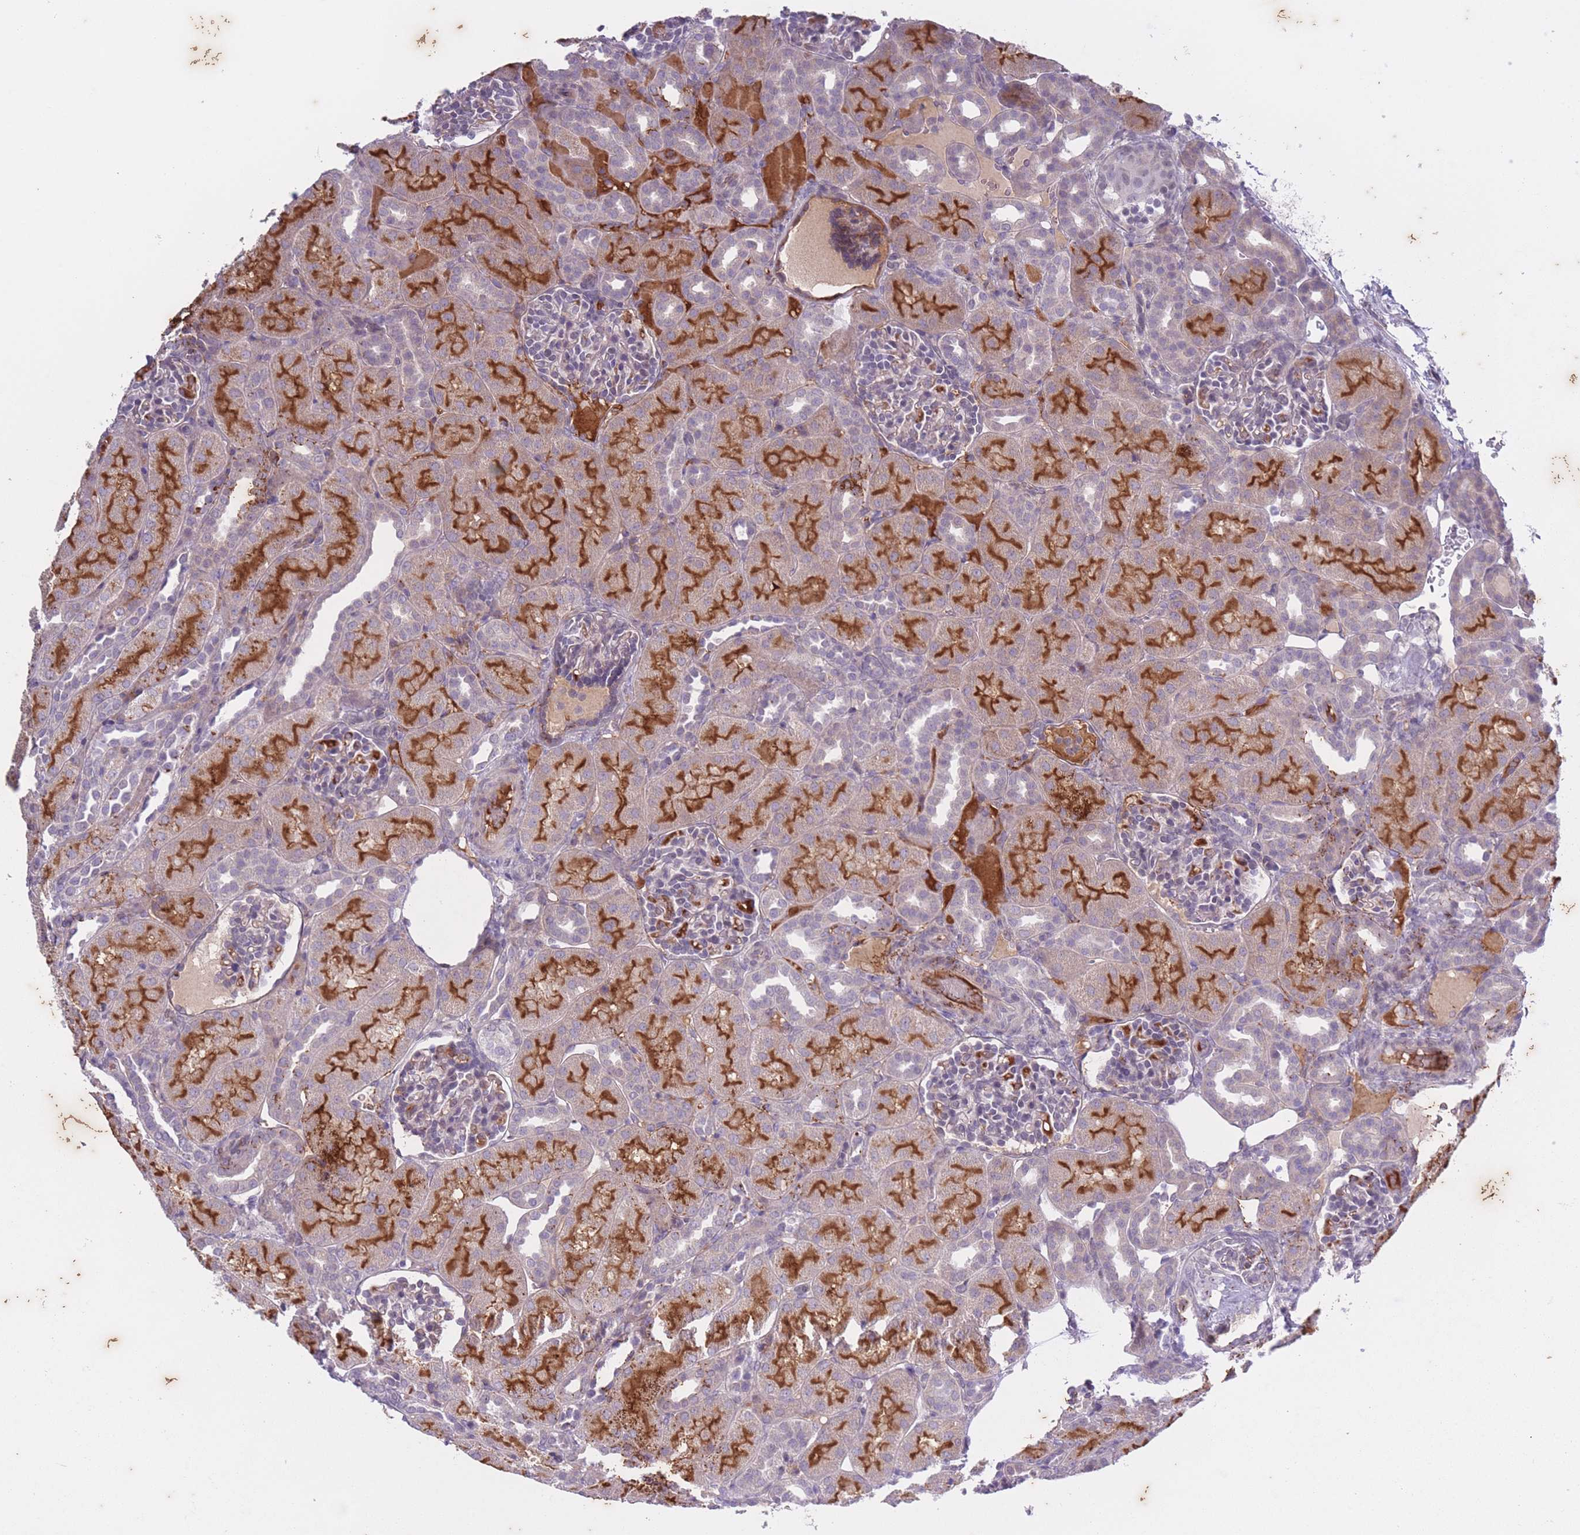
{"staining": {"intensity": "moderate", "quantity": "<25%", "location": "cytoplasmic/membranous"}, "tissue": "kidney", "cell_type": "Cells in glomeruli", "image_type": "normal", "snomed": [{"axis": "morphology", "description": "Normal tissue, NOS"}, {"axis": "topography", "description": "Kidney"}], "caption": "Kidney stained with IHC exhibits moderate cytoplasmic/membranous expression in about <25% of cells in glomeruli. Nuclei are stained in blue.", "gene": "ARPIN", "patient": {"sex": "male", "age": 1}}